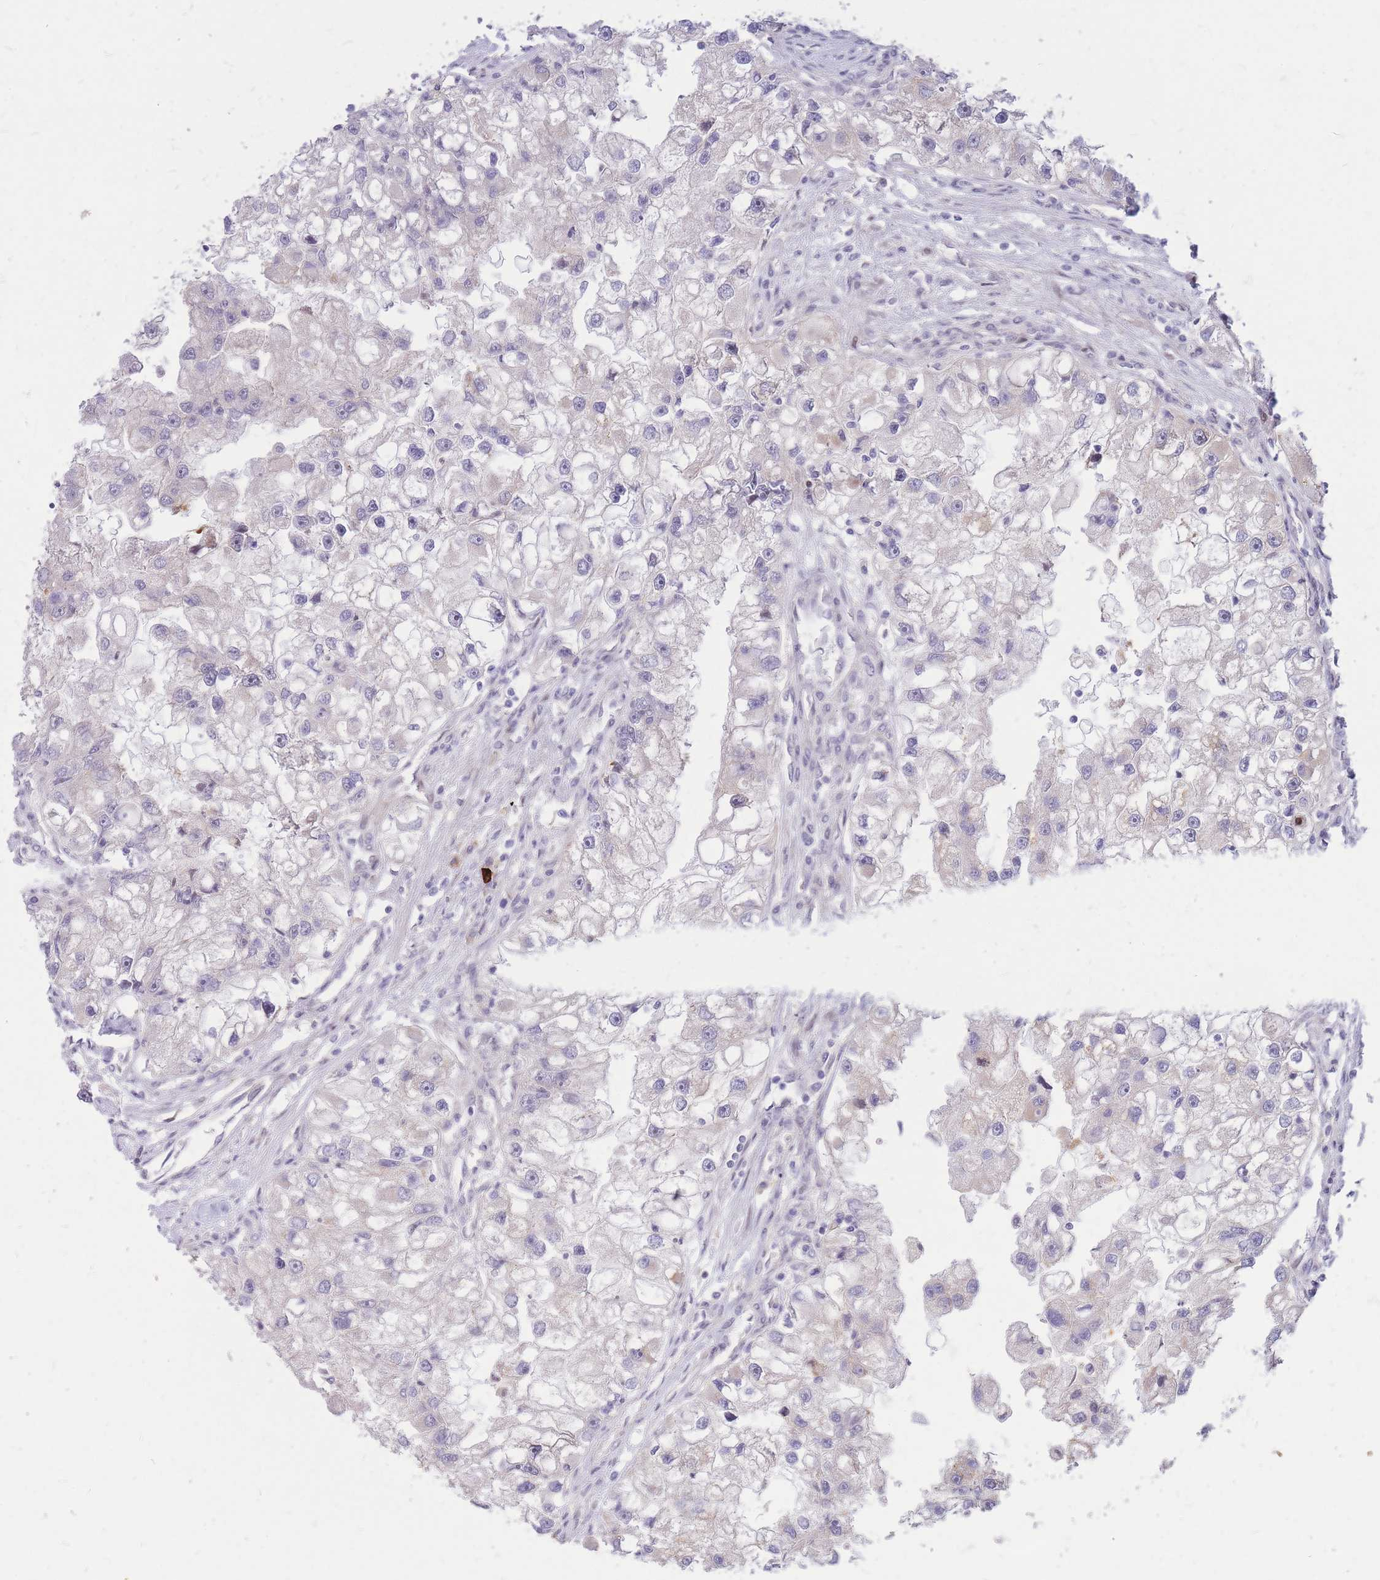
{"staining": {"intensity": "negative", "quantity": "none", "location": "none"}, "tissue": "renal cancer", "cell_type": "Tumor cells", "image_type": "cancer", "snomed": [{"axis": "morphology", "description": "Adenocarcinoma, NOS"}, {"axis": "topography", "description": "Kidney"}], "caption": "Photomicrograph shows no significant protein positivity in tumor cells of renal cancer.", "gene": "ERICH6B", "patient": {"sex": "male", "age": 63}}